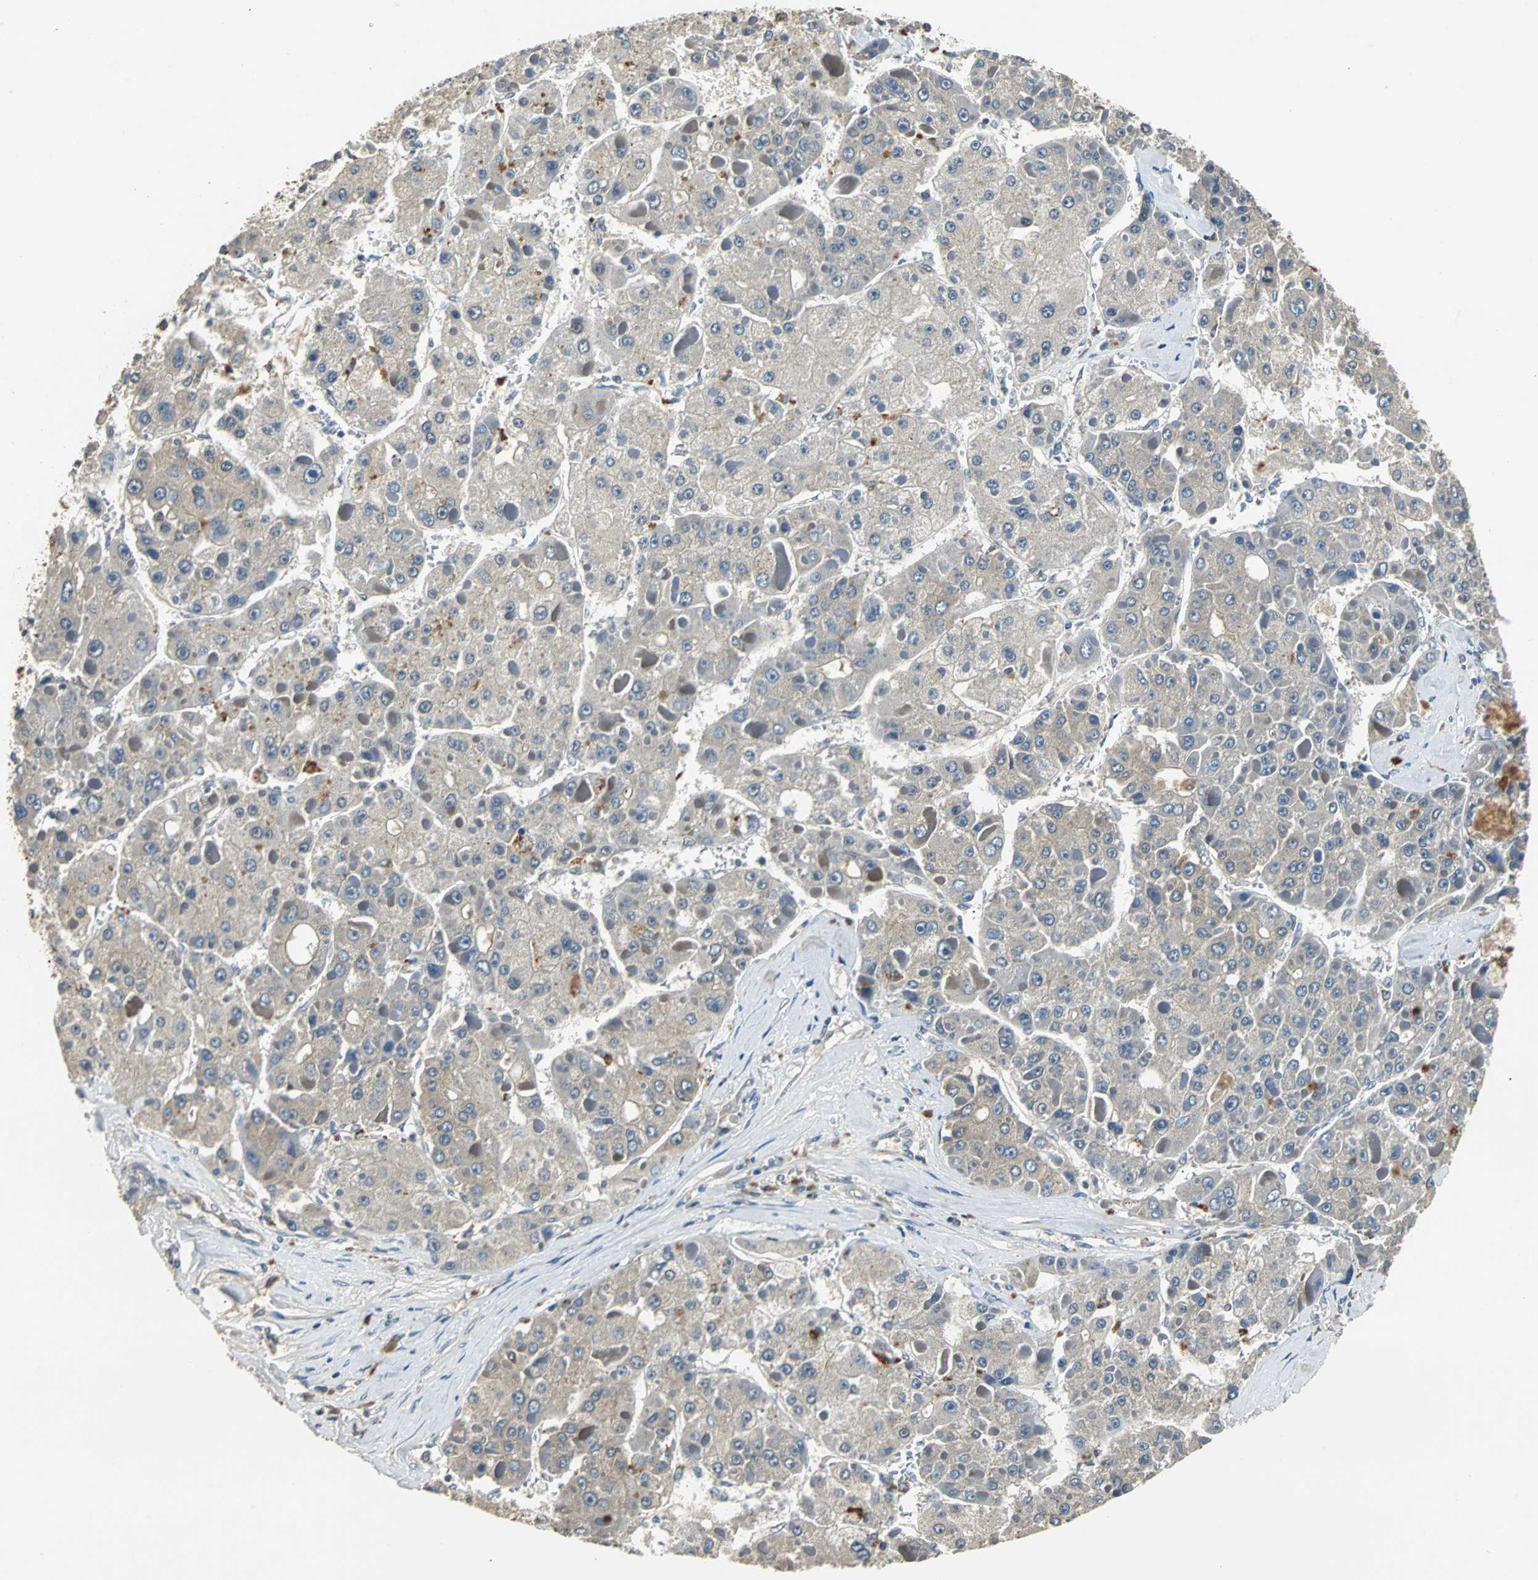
{"staining": {"intensity": "negative", "quantity": "none", "location": "none"}, "tissue": "liver cancer", "cell_type": "Tumor cells", "image_type": "cancer", "snomed": [{"axis": "morphology", "description": "Carcinoma, Hepatocellular, NOS"}, {"axis": "topography", "description": "Liver"}], "caption": "Immunohistochemical staining of liver cancer (hepatocellular carcinoma) displays no significant positivity in tumor cells.", "gene": "ABHD2", "patient": {"sex": "female", "age": 73}}